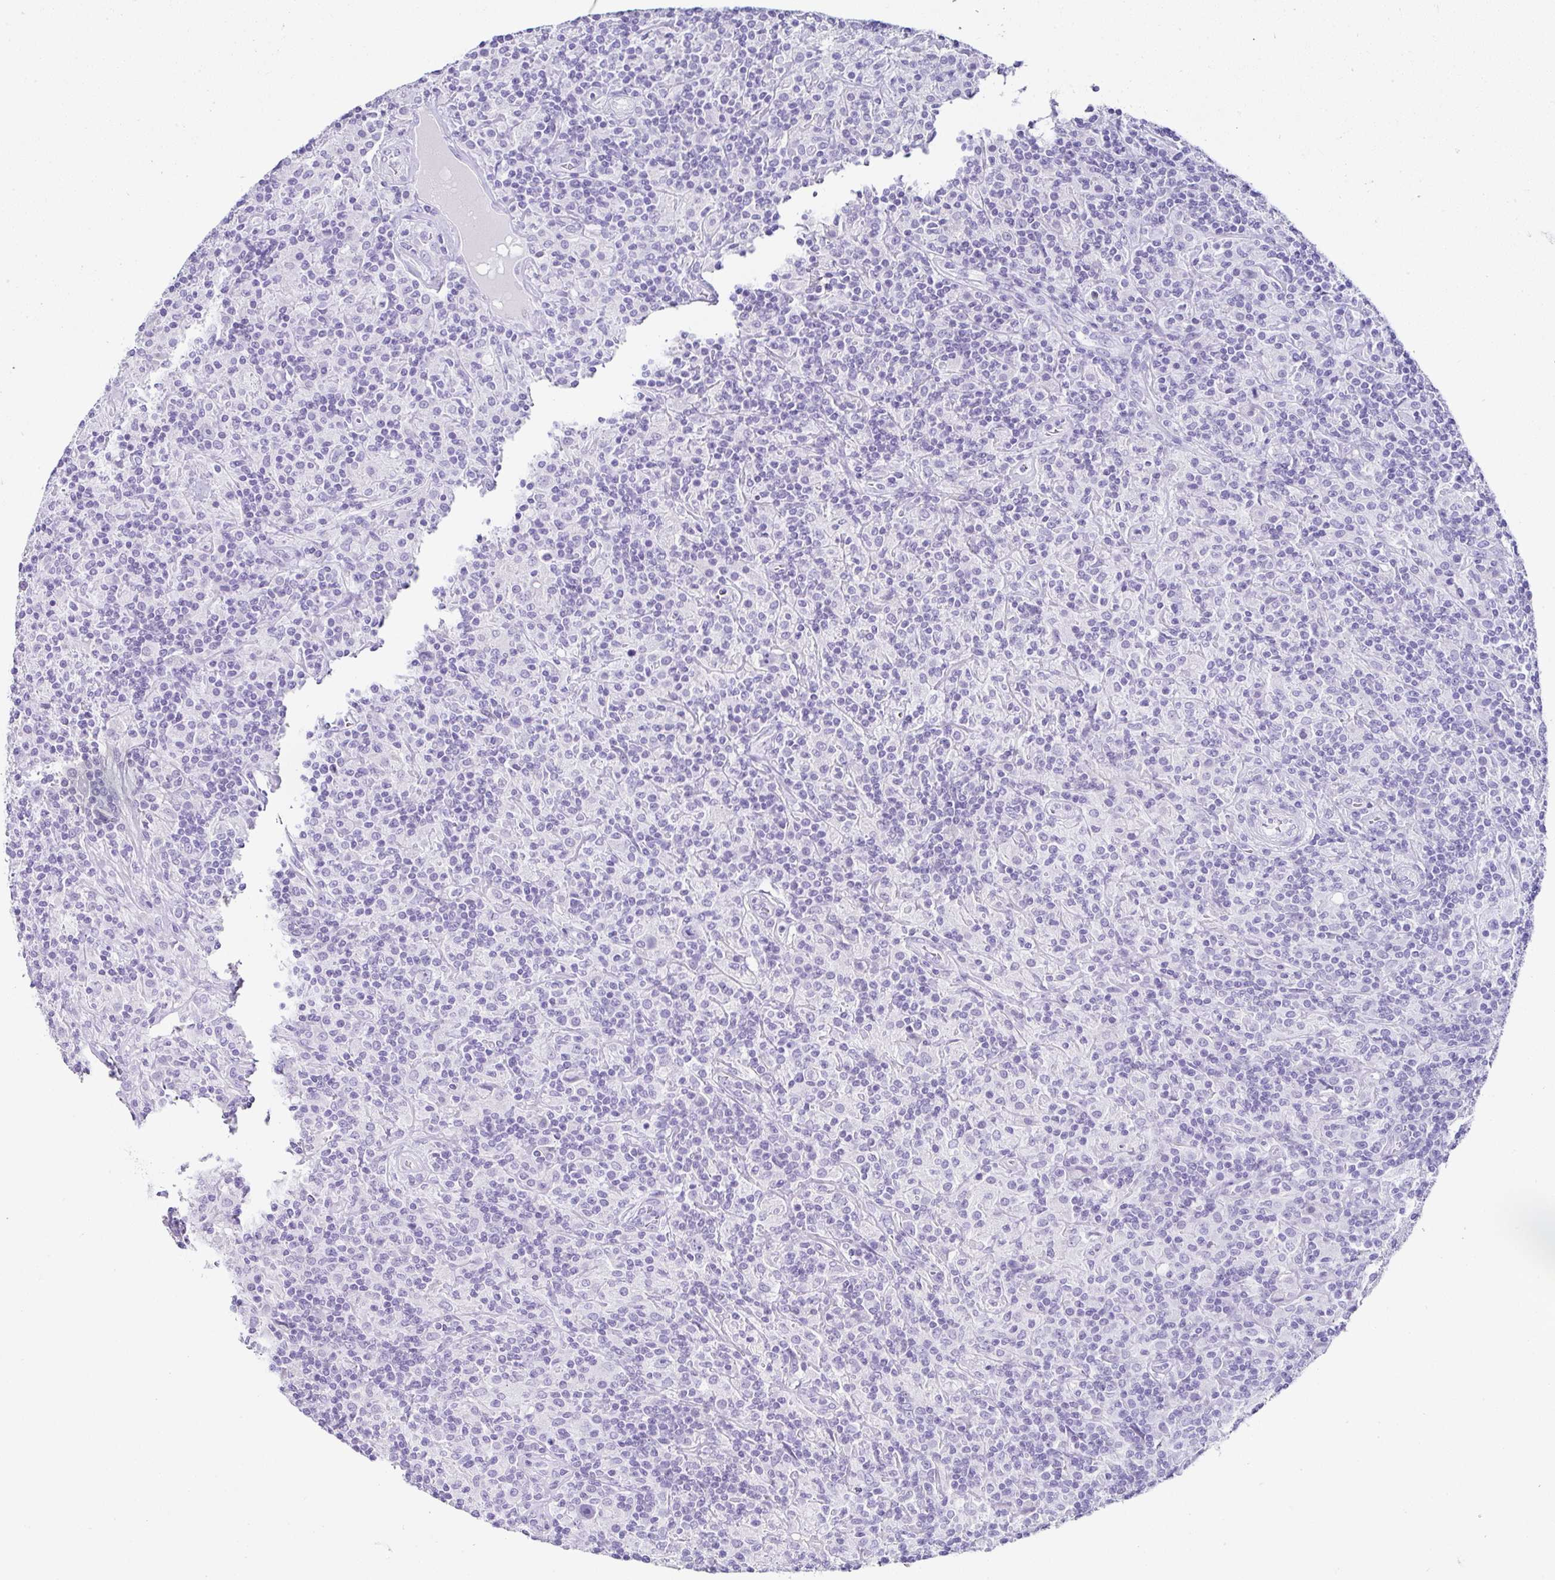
{"staining": {"intensity": "negative", "quantity": "none", "location": "none"}, "tissue": "lymphoma", "cell_type": "Tumor cells", "image_type": "cancer", "snomed": [{"axis": "morphology", "description": "Hodgkin's disease, NOS"}, {"axis": "topography", "description": "Lymph node"}], "caption": "High magnification brightfield microscopy of Hodgkin's disease stained with DAB (brown) and counterstained with hematoxylin (blue): tumor cells show no significant positivity.", "gene": "SERPINB3", "patient": {"sex": "male", "age": 70}}